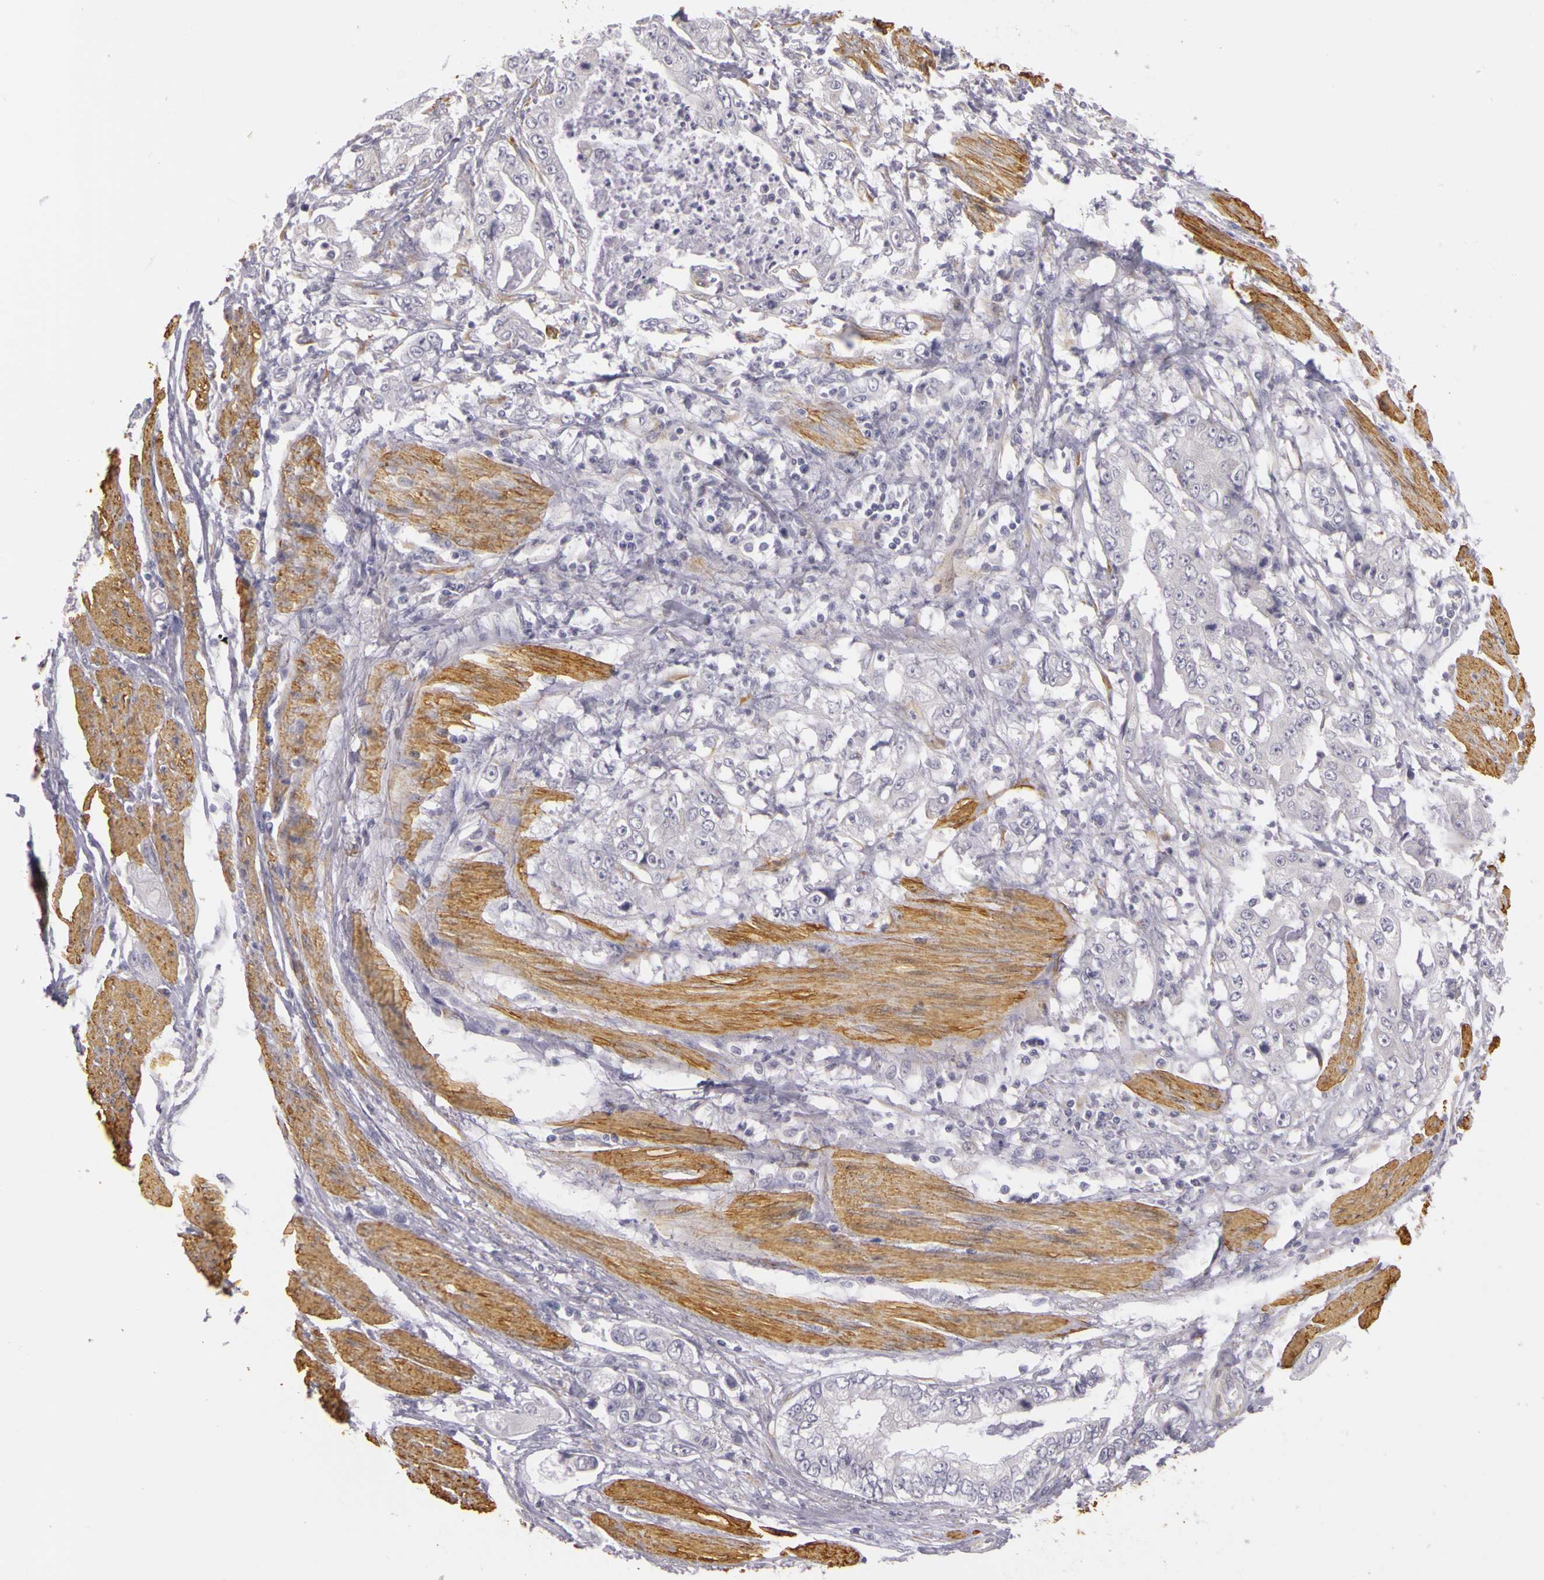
{"staining": {"intensity": "negative", "quantity": "none", "location": "none"}, "tissue": "stomach cancer", "cell_type": "Tumor cells", "image_type": "cancer", "snomed": [{"axis": "morphology", "description": "Adenocarcinoma, NOS"}, {"axis": "topography", "description": "Pancreas"}, {"axis": "topography", "description": "Stomach, upper"}], "caption": "Tumor cells are negative for protein expression in human stomach cancer.", "gene": "CNTN2", "patient": {"sex": "male", "age": 77}}